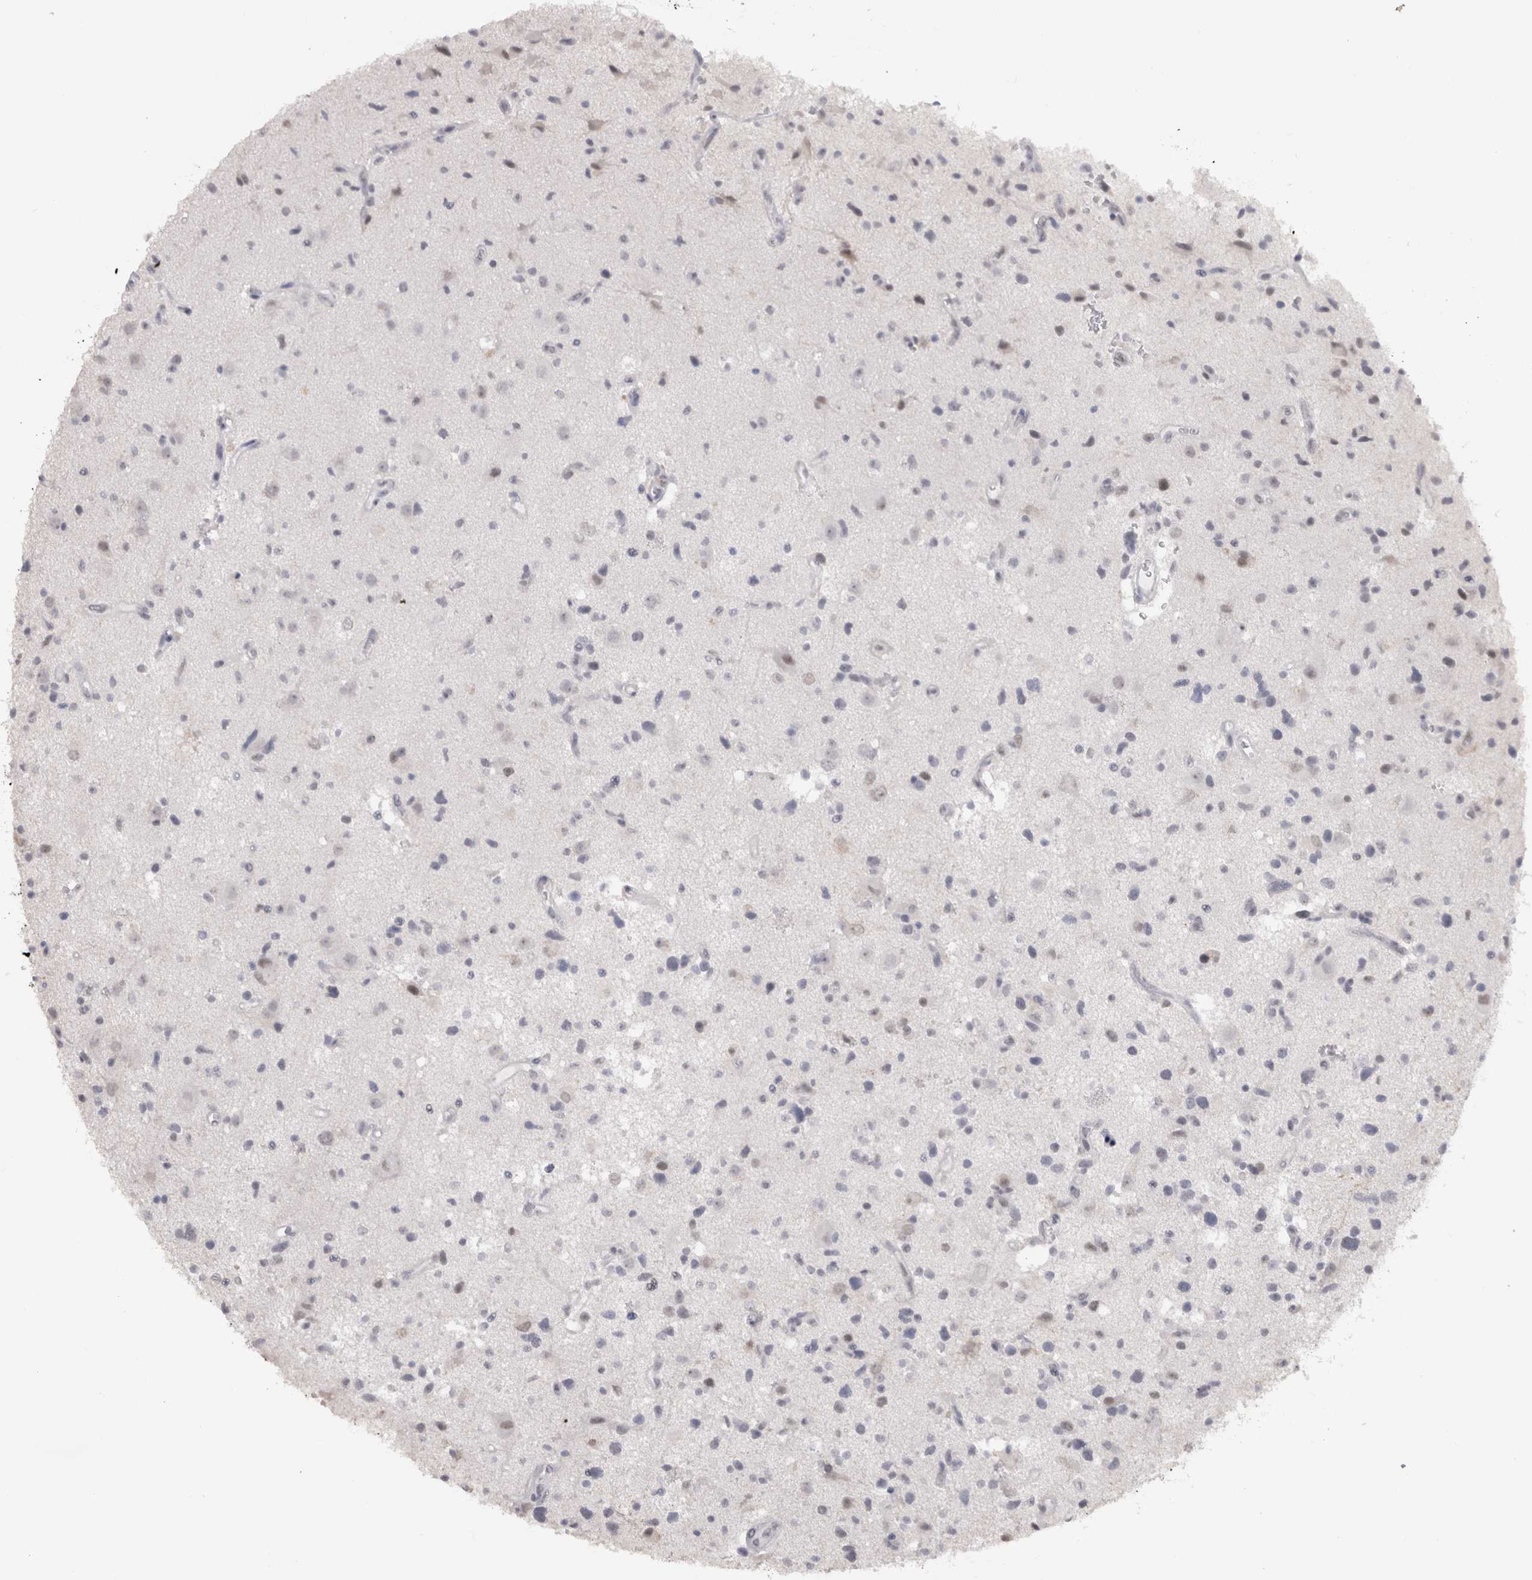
{"staining": {"intensity": "negative", "quantity": "none", "location": "none"}, "tissue": "glioma", "cell_type": "Tumor cells", "image_type": "cancer", "snomed": [{"axis": "morphology", "description": "Glioma, malignant, High grade"}, {"axis": "topography", "description": "Brain"}], "caption": "Immunohistochemistry (IHC) of human malignant glioma (high-grade) demonstrates no positivity in tumor cells. (DAB (3,3'-diaminobenzidine) IHC, high magnification).", "gene": "CDH17", "patient": {"sex": "male", "age": 33}}